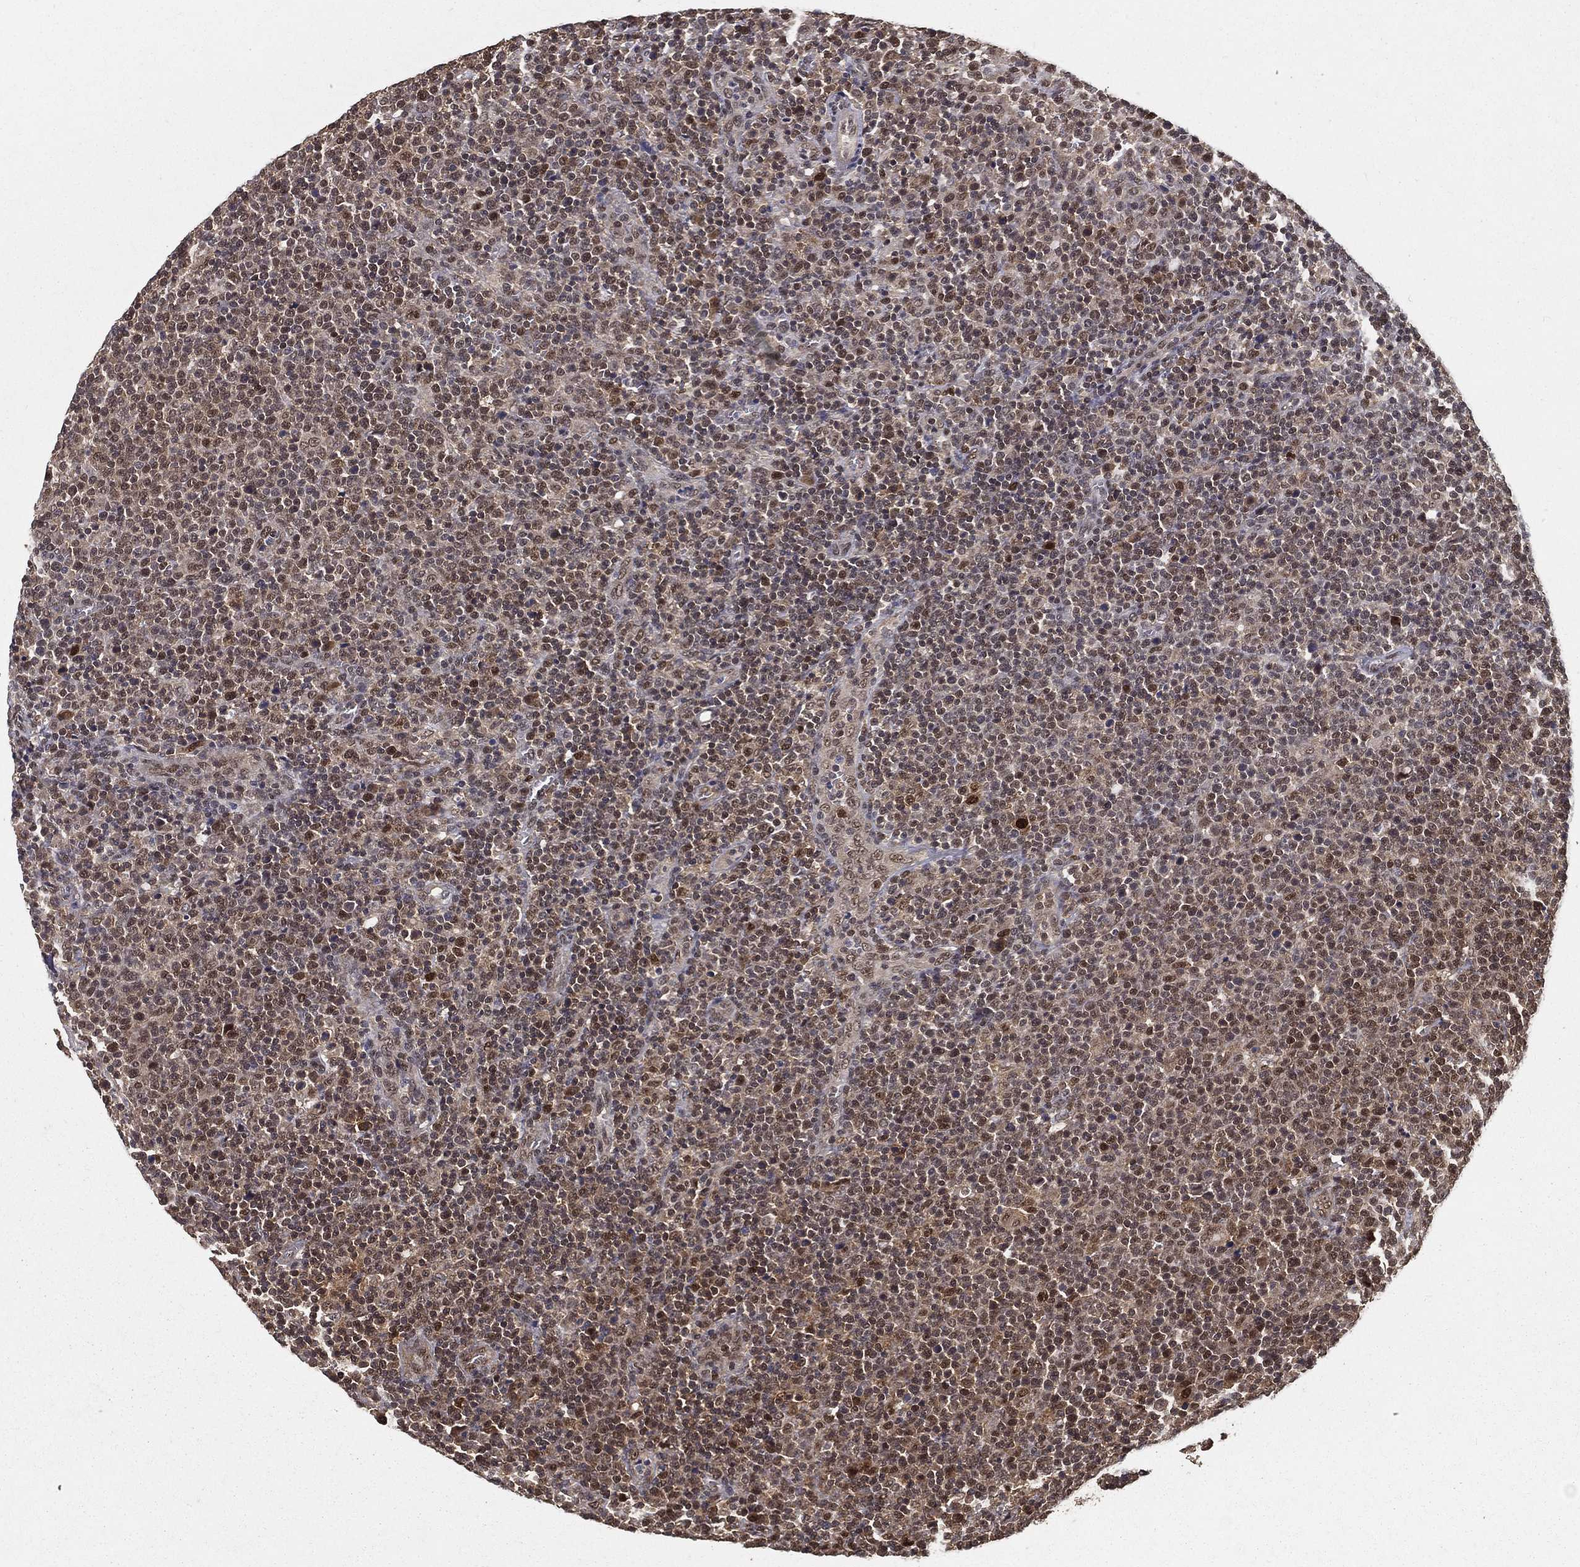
{"staining": {"intensity": "moderate", "quantity": "25%-75%", "location": "nuclear"}, "tissue": "lymphoma", "cell_type": "Tumor cells", "image_type": "cancer", "snomed": [{"axis": "morphology", "description": "Malignant lymphoma, non-Hodgkin's type, High grade"}, {"axis": "topography", "description": "Lymph node"}], "caption": "Immunohistochemical staining of lymphoma reveals moderate nuclear protein expression in about 25%-75% of tumor cells. The staining was performed using DAB, with brown indicating positive protein expression. Nuclei are stained blue with hematoxylin.", "gene": "CARM1", "patient": {"sex": "male", "age": 61}}